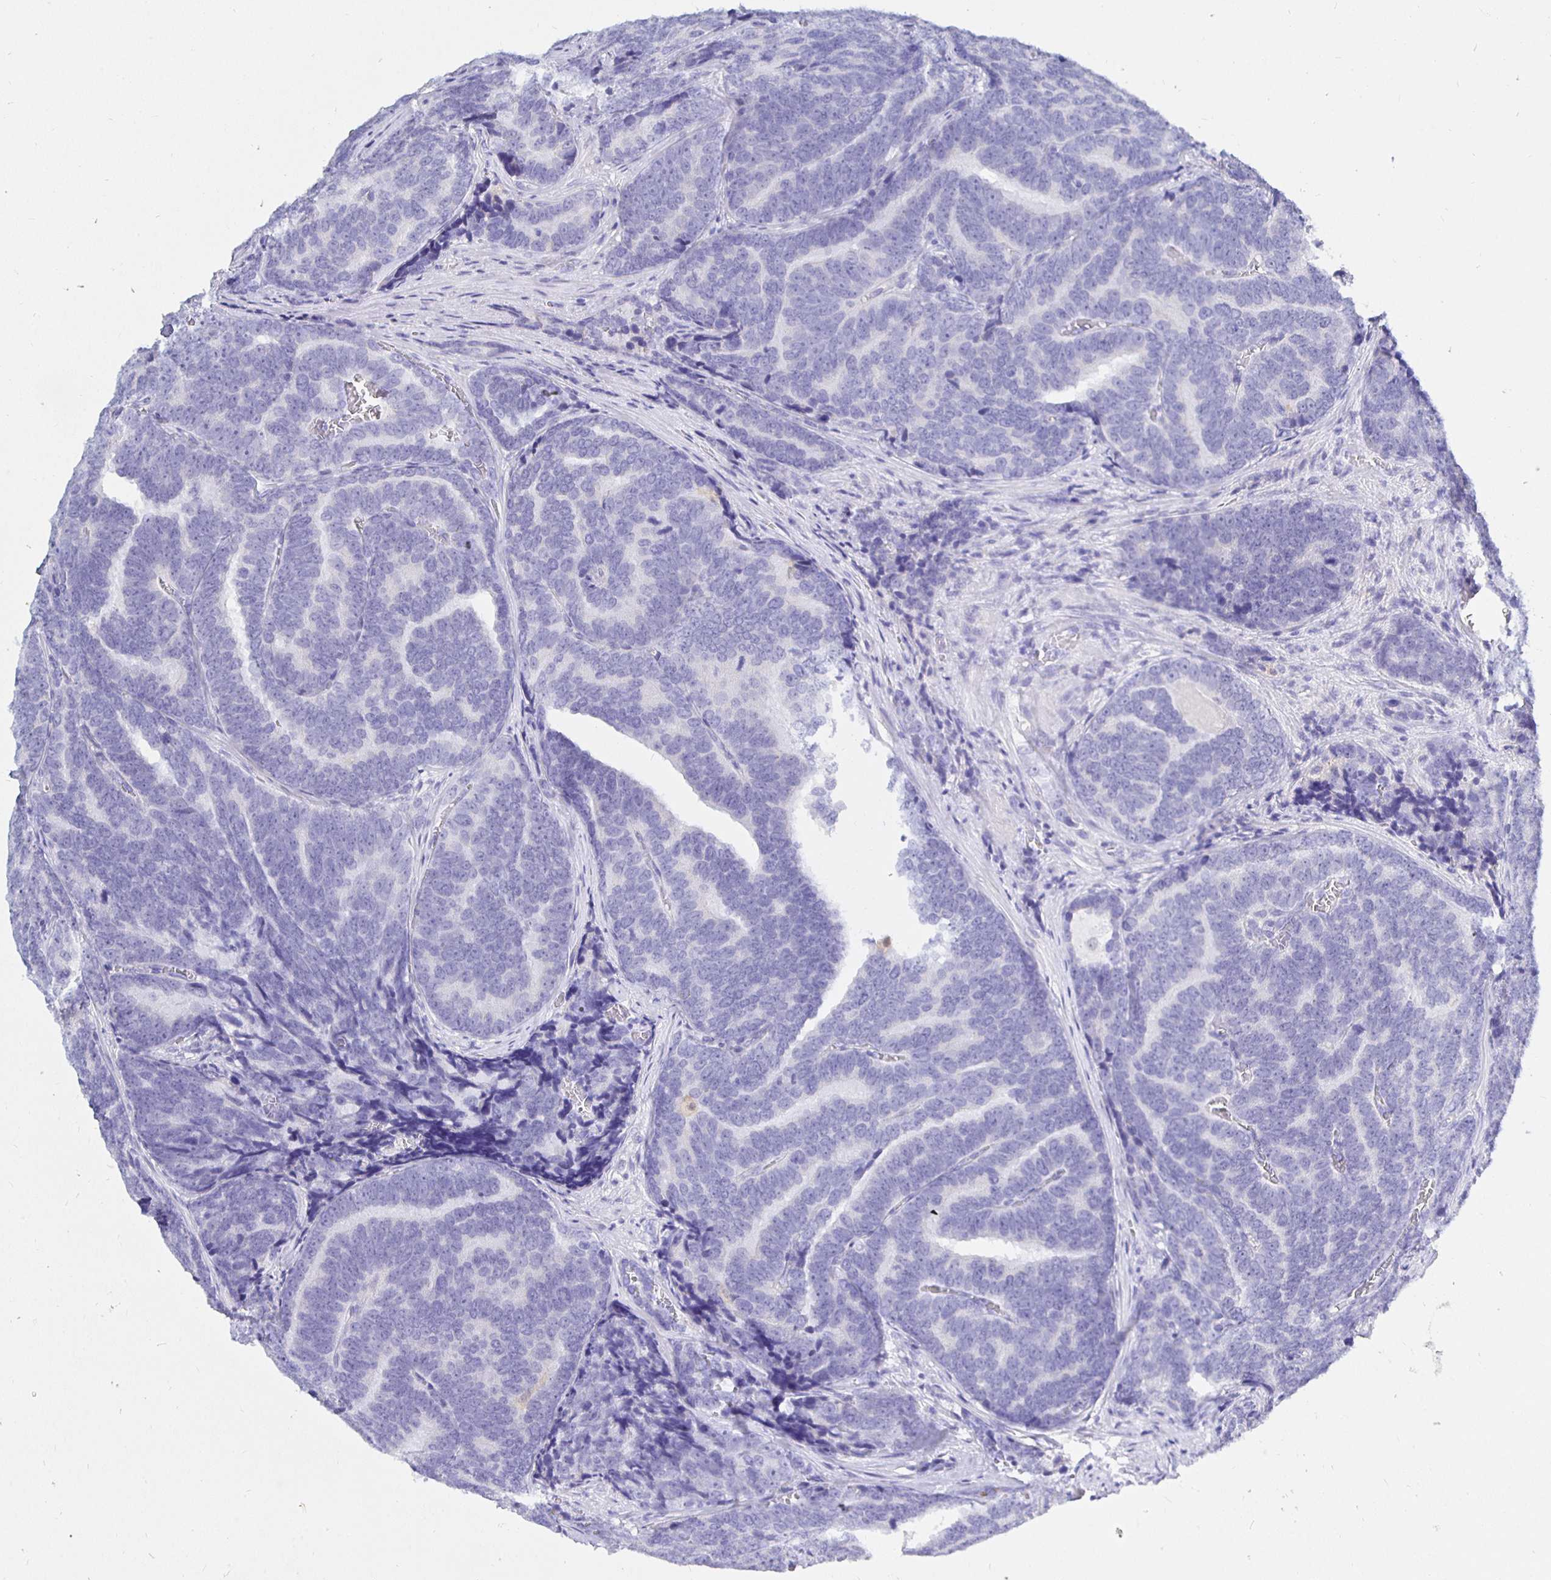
{"staining": {"intensity": "negative", "quantity": "none", "location": "none"}, "tissue": "prostate cancer", "cell_type": "Tumor cells", "image_type": "cancer", "snomed": [{"axis": "morphology", "description": "Adenocarcinoma, Low grade"}, {"axis": "topography", "description": "Prostate"}], "caption": "Immunohistochemistry (IHC) micrograph of human prostate adenocarcinoma (low-grade) stained for a protein (brown), which shows no expression in tumor cells.", "gene": "UMOD", "patient": {"sex": "male", "age": 62}}